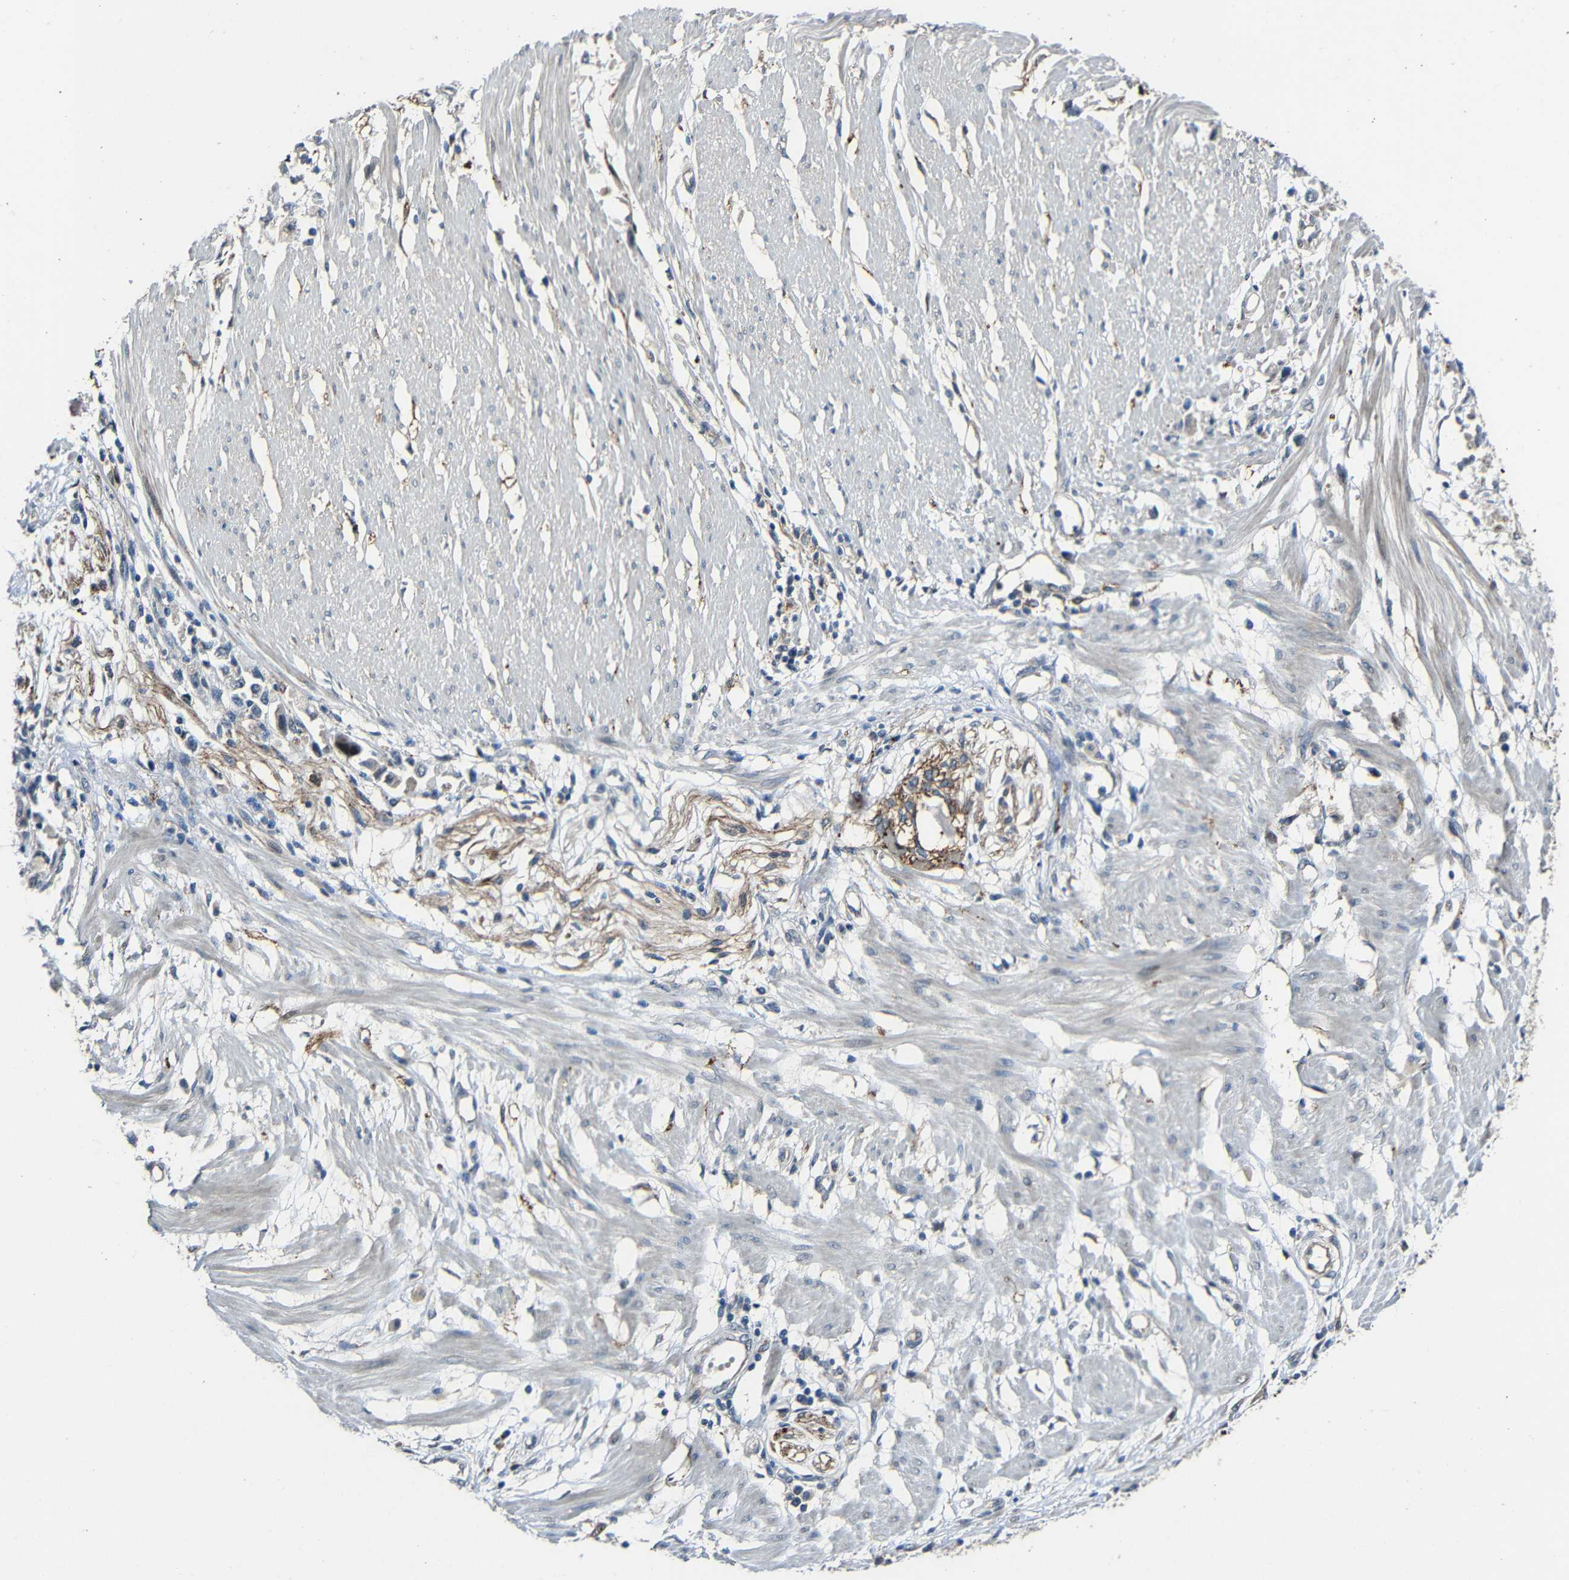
{"staining": {"intensity": "negative", "quantity": "none", "location": "none"}, "tissue": "stomach cancer", "cell_type": "Tumor cells", "image_type": "cancer", "snomed": [{"axis": "morphology", "description": "Adenocarcinoma, NOS"}, {"axis": "topography", "description": "Stomach"}], "caption": "The micrograph demonstrates no significant expression in tumor cells of stomach cancer (adenocarcinoma). (DAB (3,3'-diaminobenzidine) immunohistochemistry (IHC), high magnification).", "gene": "DNAJC5", "patient": {"sex": "female", "age": 59}}